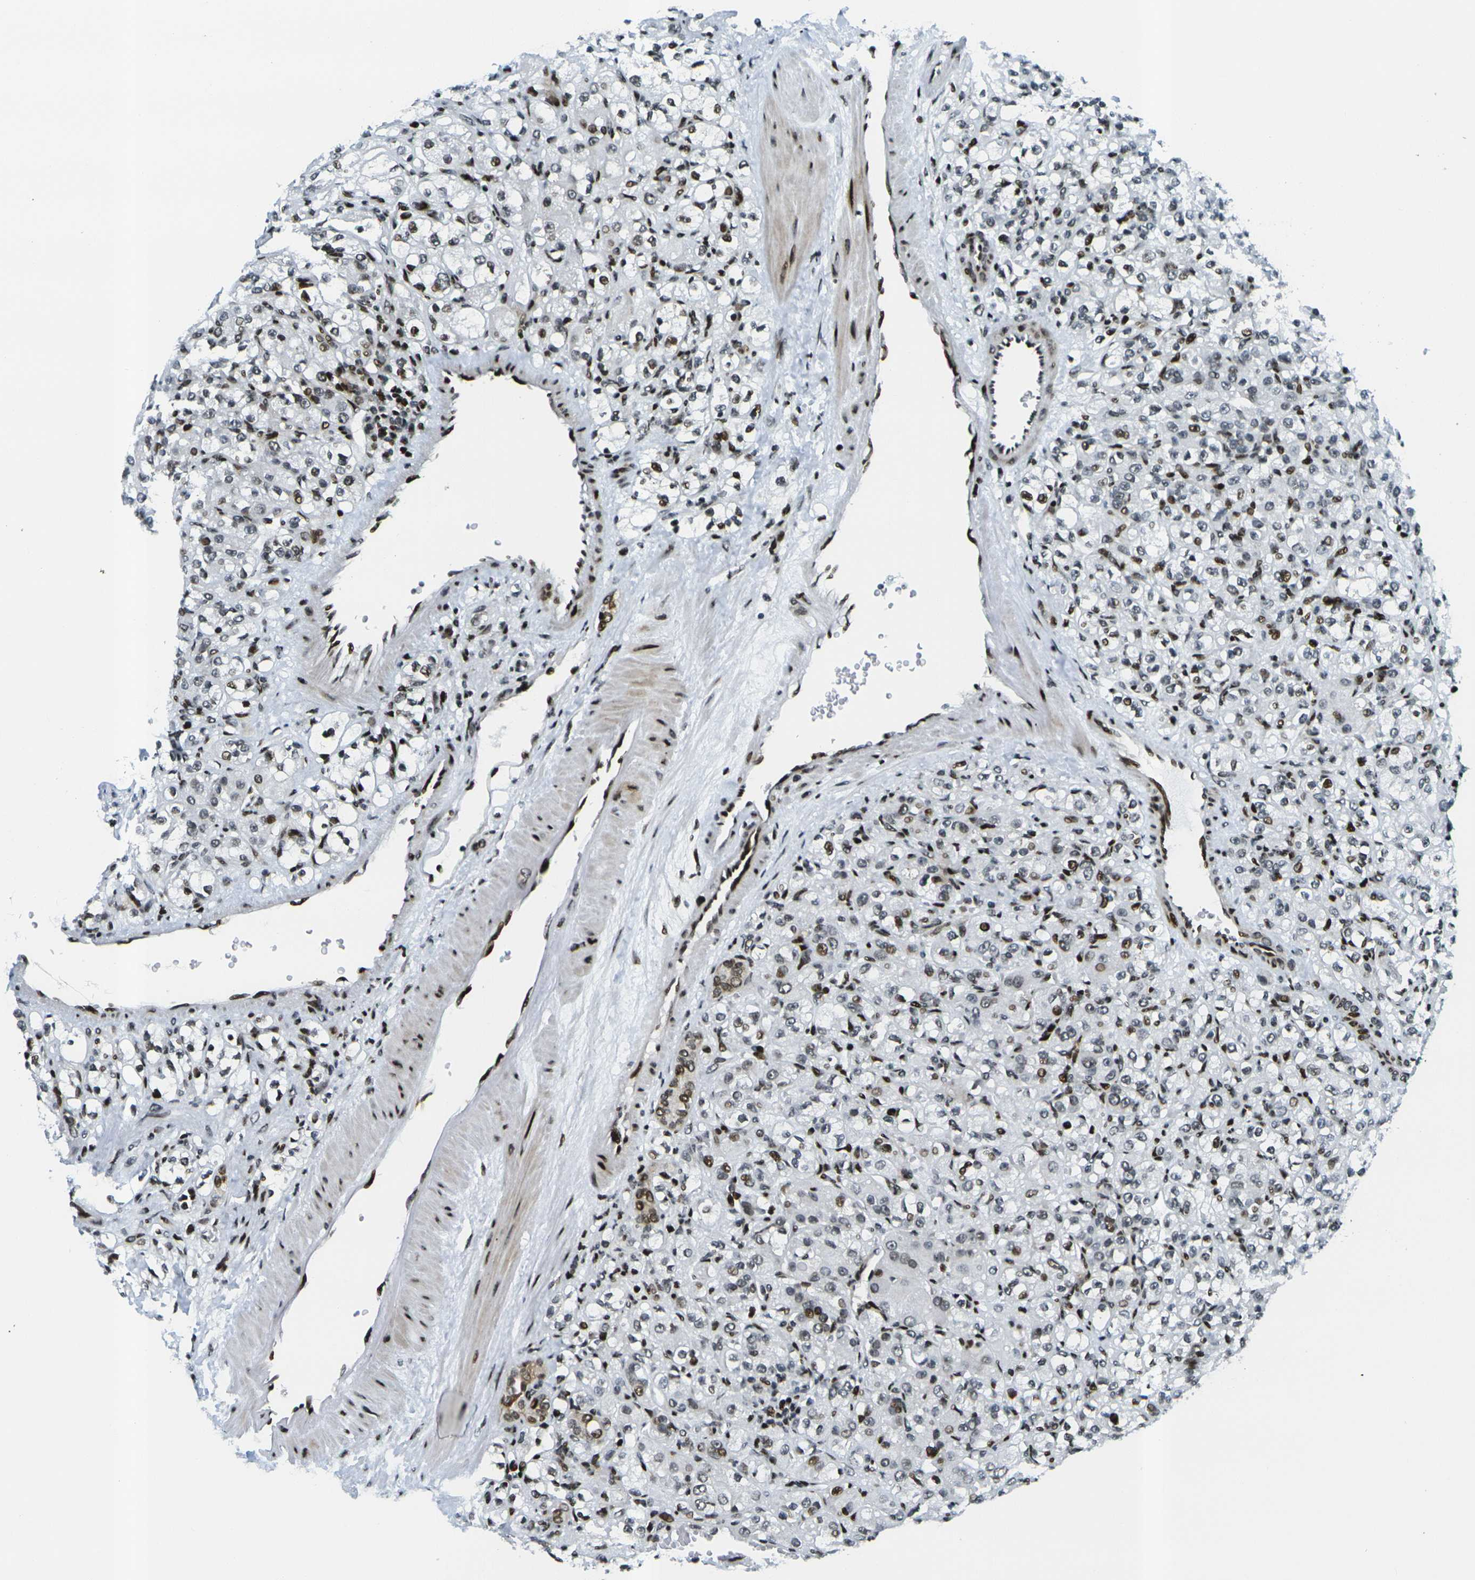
{"staining": {"intensity": "moderate", "quantity": "25%-75%", "location": "nuclear"}, "tissue": "renal cancer", "cell_type": "Tumor cells", "image_type": "cancer", "snomed": [{"axis": "morphology", "description": "Adenocarcinoma, NOS"}, {"axis": "topography", "description": "Kidney"}], "caption": "There is medium levels of moderate nuclear expression in tumor cells of renal cancer, as demonstrated by immunohistochemical staining (brown color).", "gene": "H3-3A", "patient": {"sex": "male", "age": 61}}